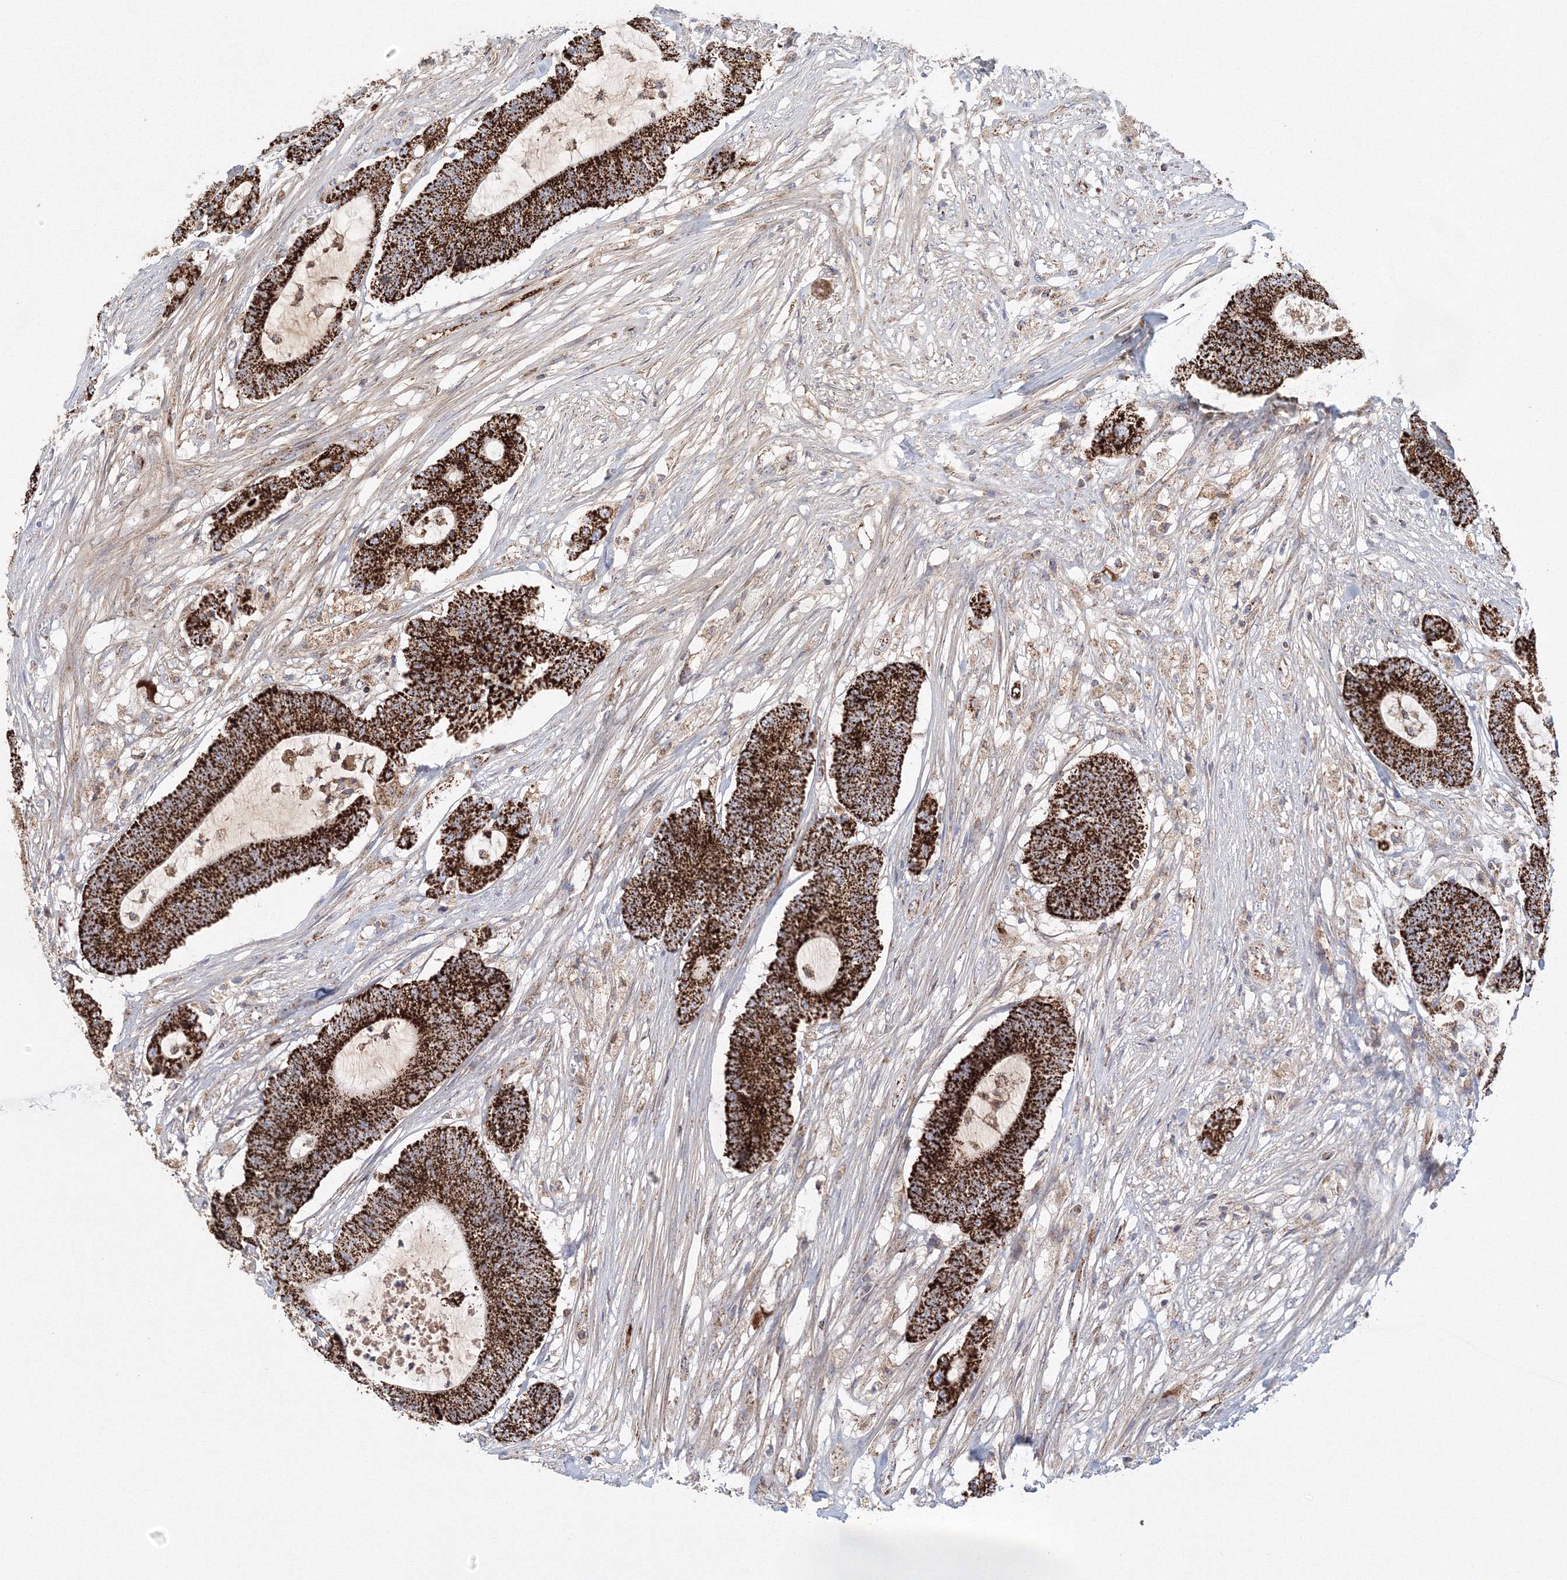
{"staining": {"intensity": "strong", "quantity": ">75%", "location": "cytoplasmic/membranous"}, "tissue": "colorectal cancer", "cell_type": "Tumor cells", "image_type": "cancer", "snomed": [{"axis": "morphology", "description": "Adenocarcinoma, NOS"}, {"axis": "topography", "description": "Colon"}], "caption": "Colorectal adenocarcinoma stained for a protein (brown) reveals strong cytoplasmic/membranous positive expression in about >75% of tumor cells.", "gene": "GRPEL1", "patient": {"sex": "female", "age": 84}}